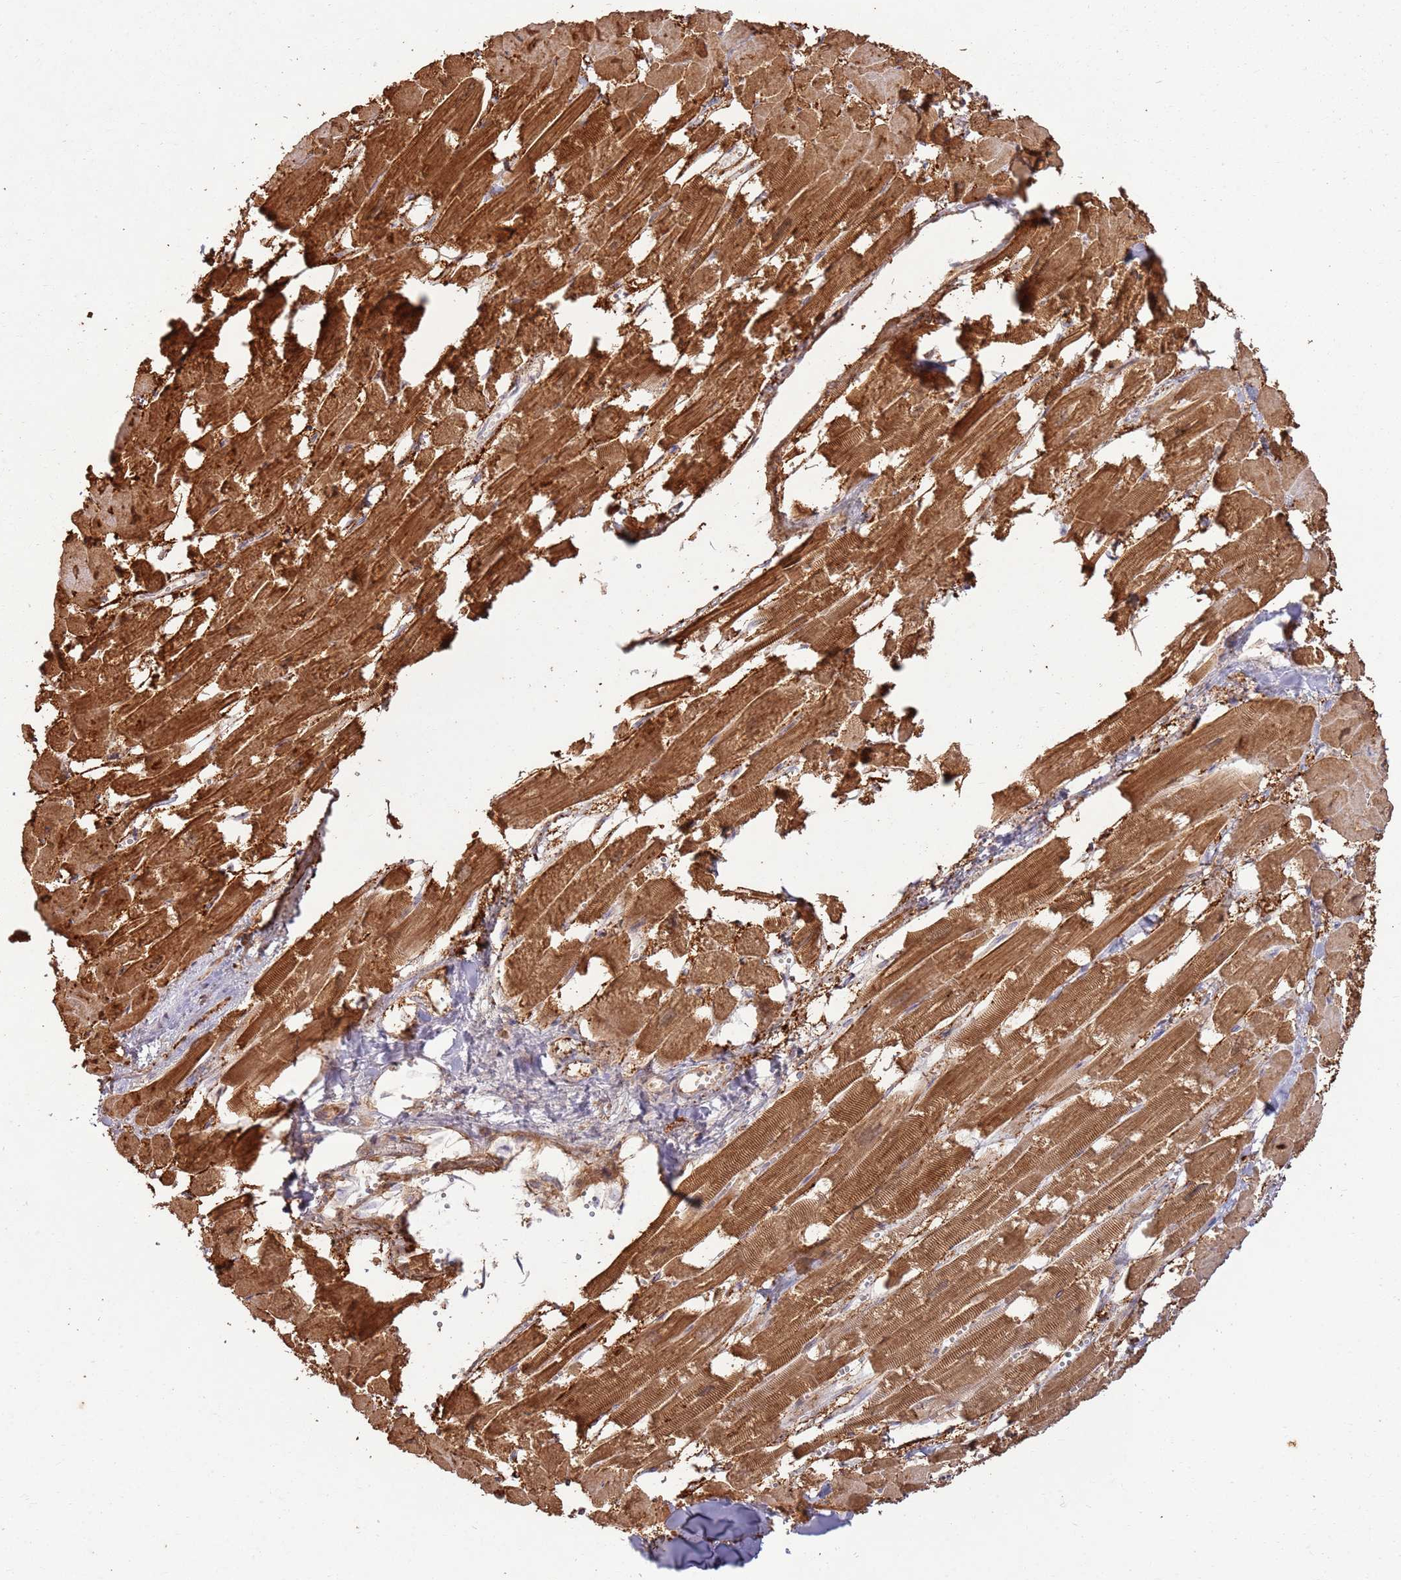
{"staining": {"intensity": "strong", "quantity": ">75%", "location": "cytoplasmic/membranous"}, "tissue": "heart muscle", "cell_type": "Cardiomyocytes", "image_type": "normal", "snomed": [{"axis": "morphology", "description": "Normal tissue, NOS"}, {"axis": "topography", "description": "Heart"}], "caption": "A brown stain shows strong cytoplasmic/membranous expression of a protein in cardiomyocytes of benign heart muscle. (DAB (3,3'-diaminobenzidine) IHC with brightfield microscopy, high magnification).", "gene": "CNPY1", "patient": {"sex": "male", "age": 54}}